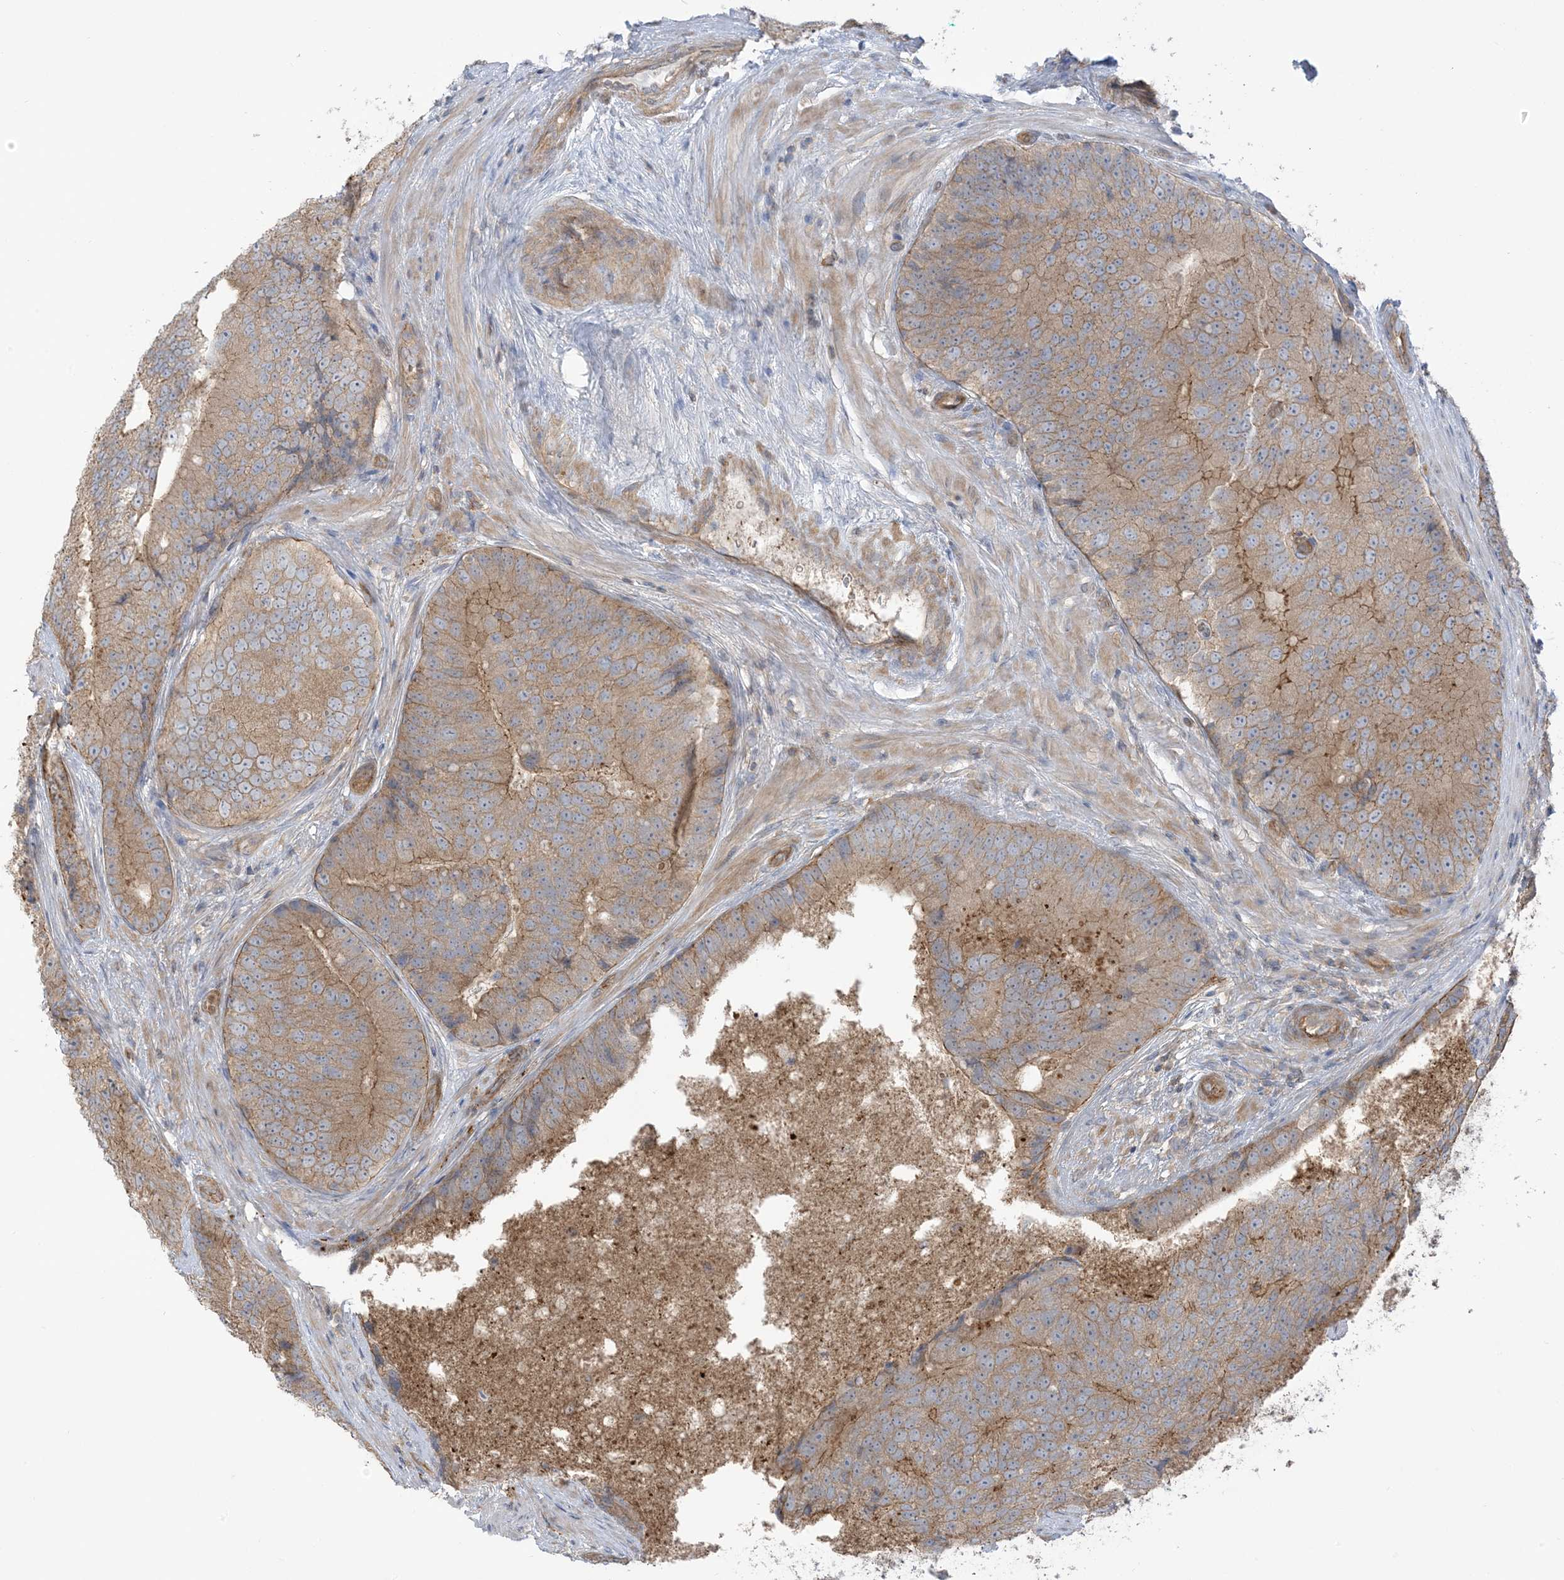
{"staining": {"intensity": "moderate", "quantity": ">75%", "location": "cytoplasmic/membranous"}, "tissue": "prostate cancer", "cell_type": "Tumor cells", "image_type": "cancer", "snomed": [{"axis": "morphology", "description": "Adenocarcinoma, High grade"}, {"axis": "topography", "description": "Prostate"}], "caption": "Tumor cells show moderate cytoplasmic/membranous expression in approximately >75% of cells in prostate cancer (adenocarcinoma (high-grade)).", "gene": "ICMT", "patient": {"sex": "male", "age": 70}}